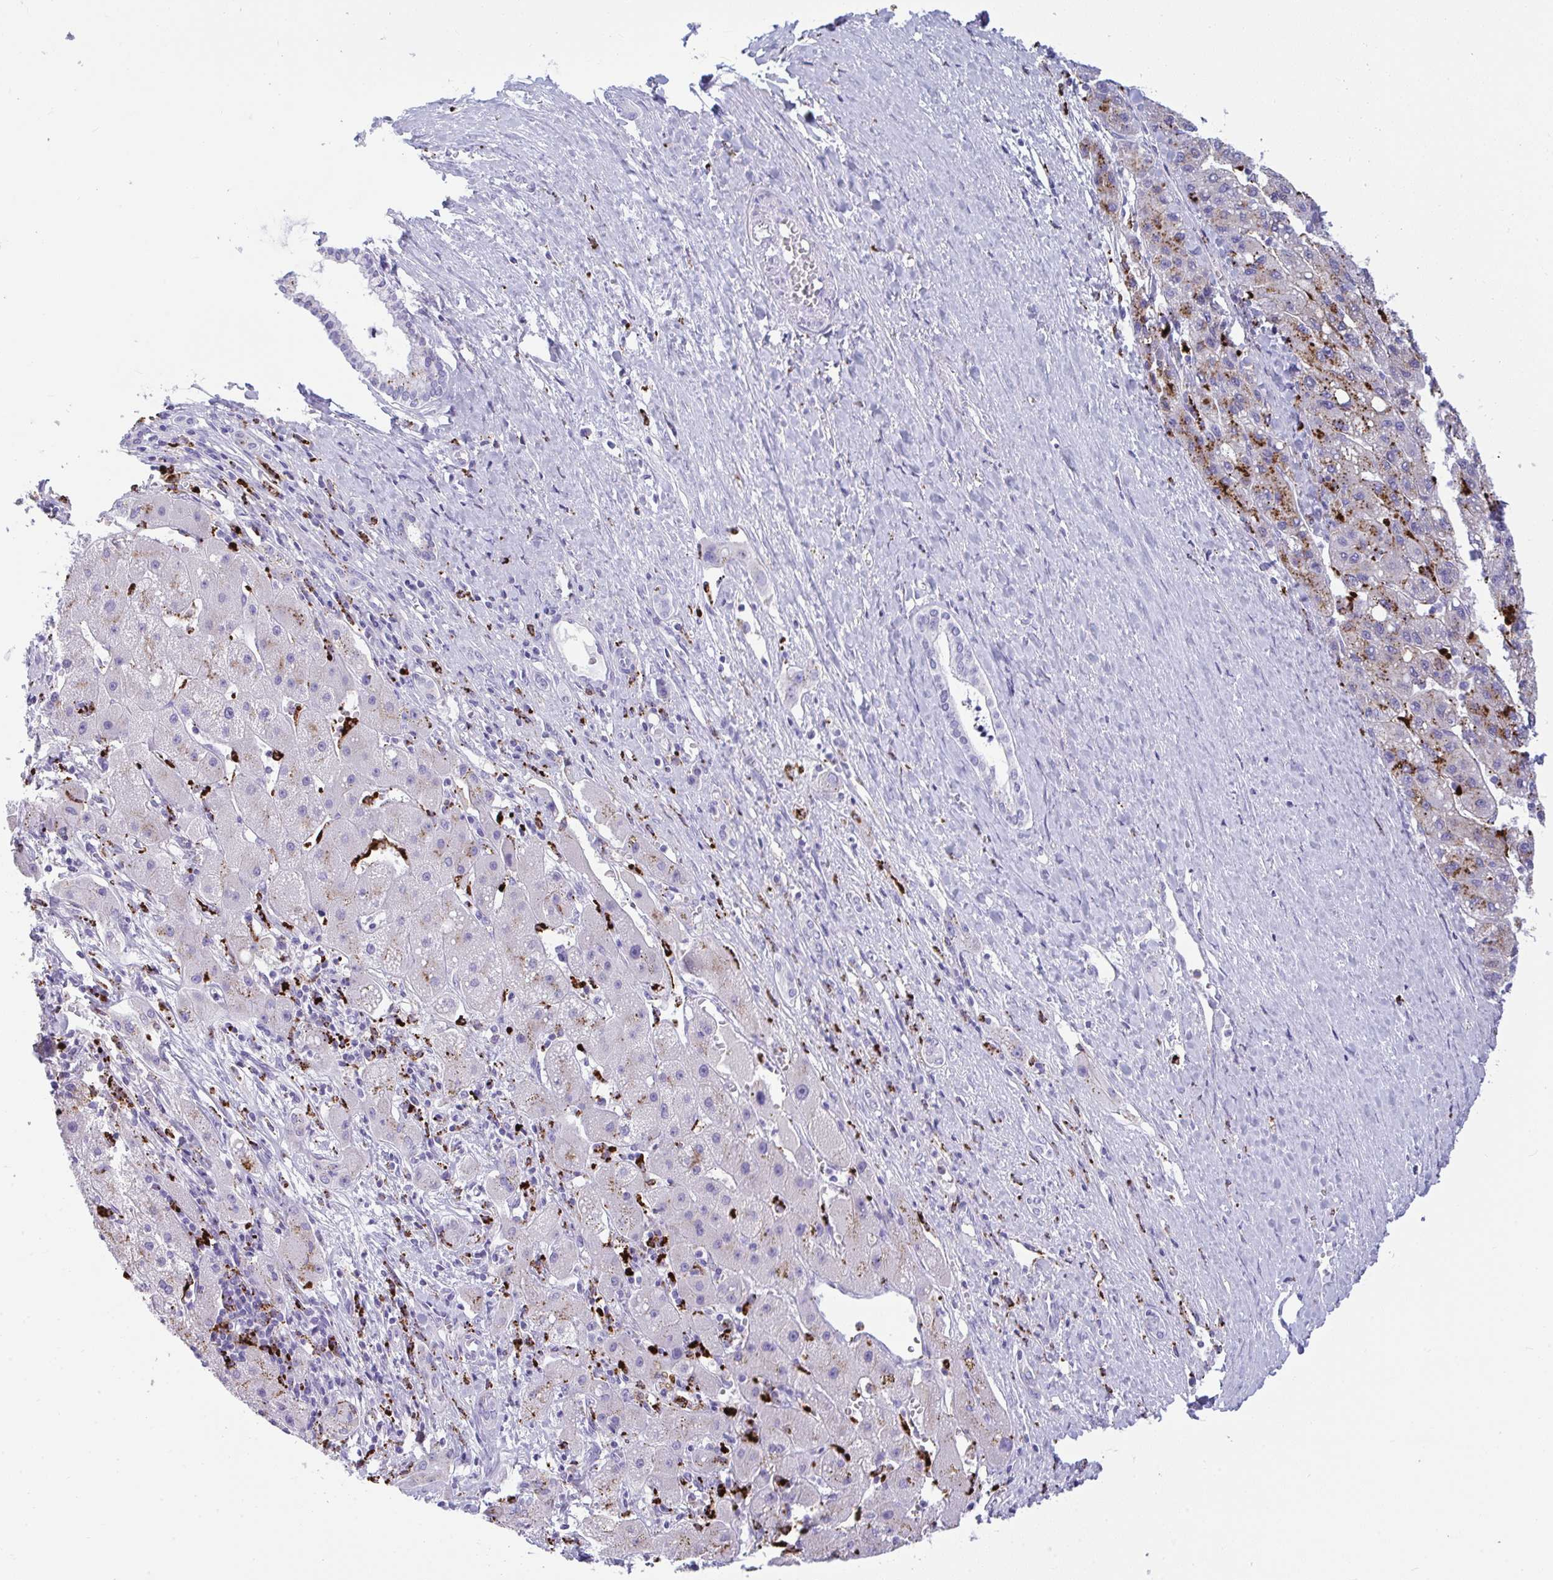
{"staining": {"intensity": "moderate", "quantity": "<25%", "location": "cytoplasmic/membranous"}, "tissue": "liver cancer", "cell_type": "Tumor cells", "image_type": "cancer", "snomed": [{"axis": "morphology", "description": "Carcinoma, Hepatocellular, NOS"}, {"axis": "topography", "description": "Liver"}], "caption": "Hepatocellular carcinoma (liver) stained with DAB immunohistochemistry shows low levels of moderate cytoplasmic/membranous positivity in approximately <25% of tumor cells. (DAB (3,3'-diaminobenzidine) IHC, brown staining for protein, blue staining for nuclei).", "gene": "CPVL", "patient": {"sex": "female", "age": 82}}